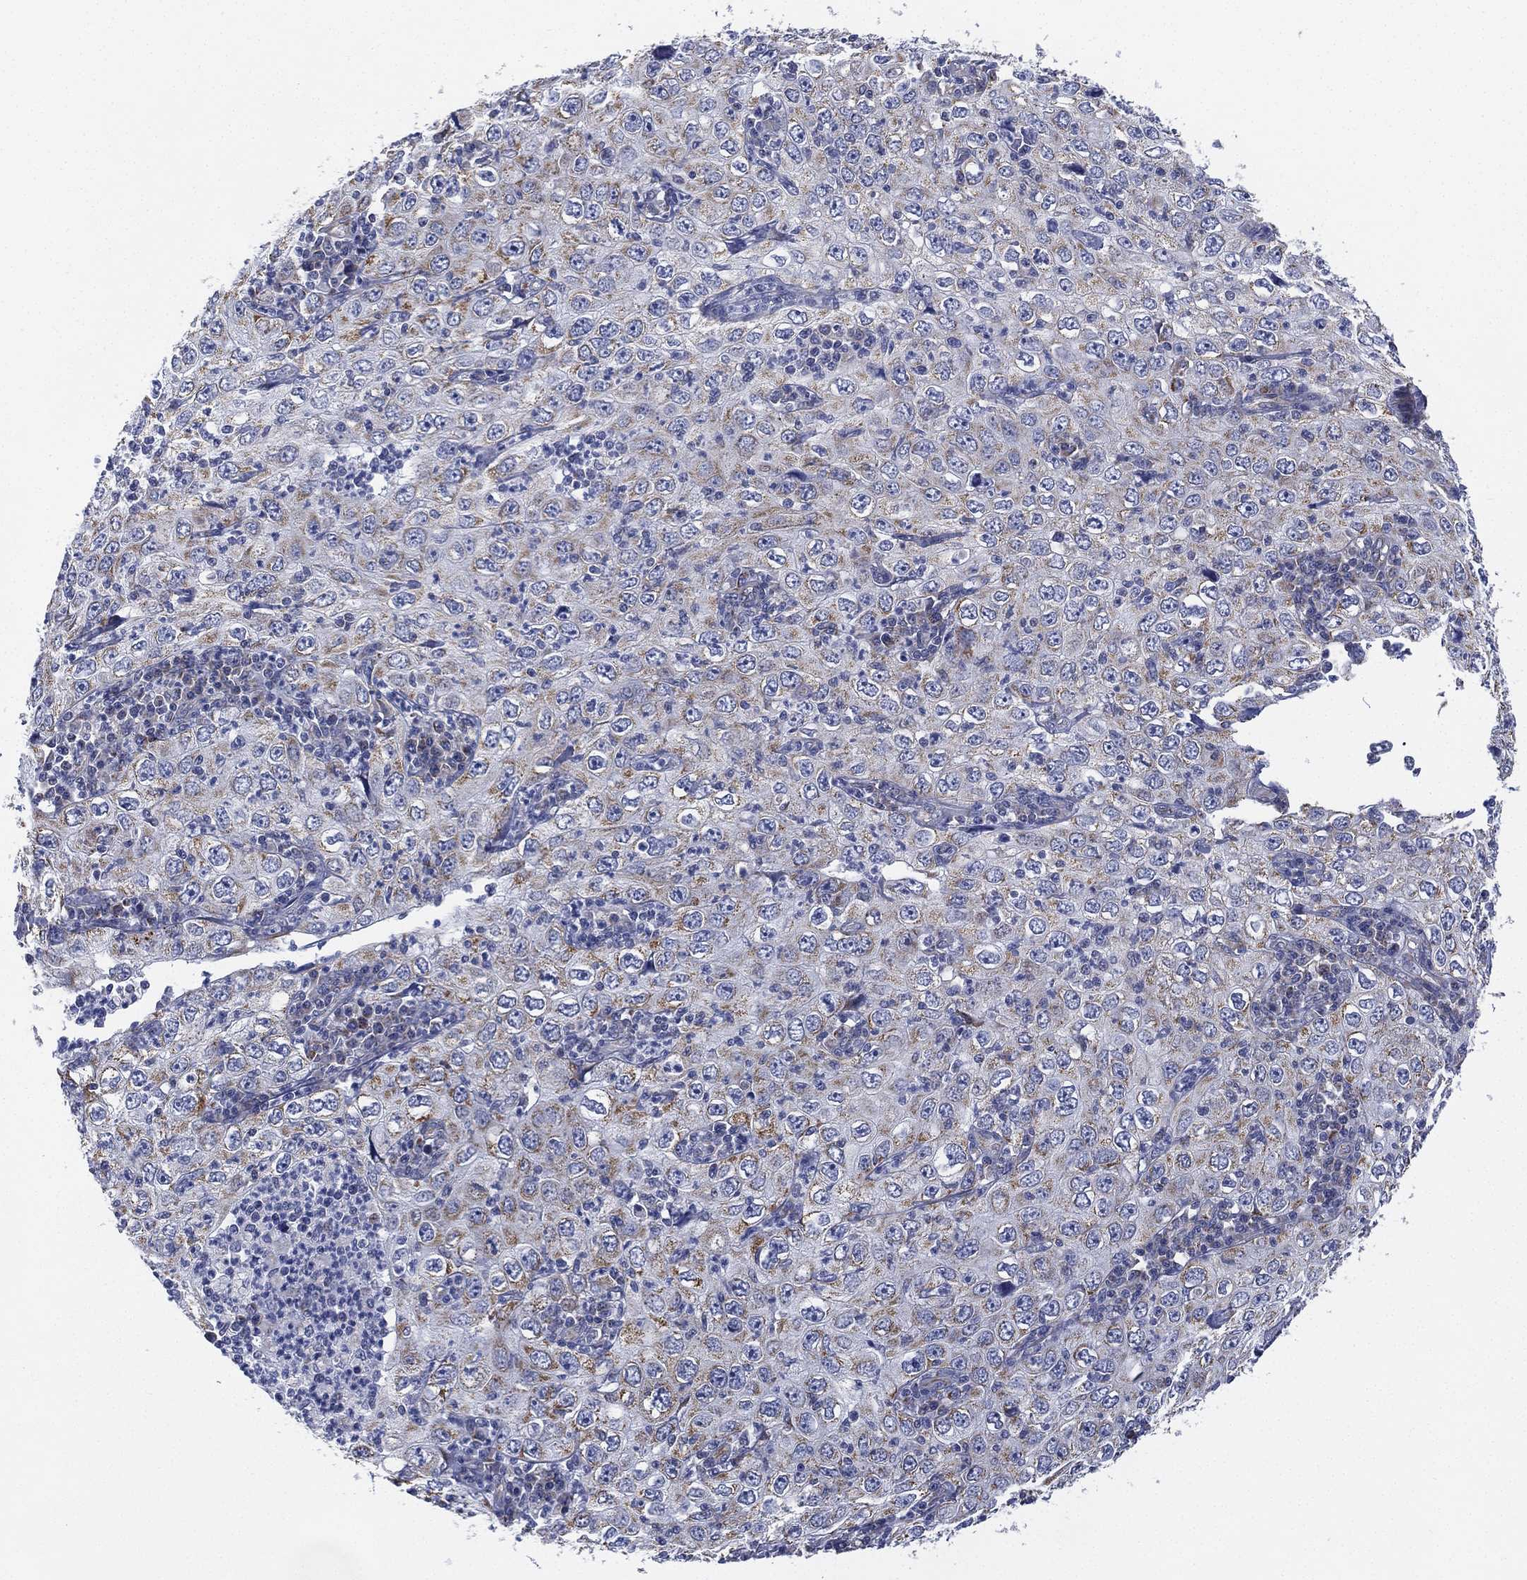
{"staining": {"intensity": "weak", "quantity": "25%-75%", "location": "cytoplasmic/membranous"}, "tissue": "cervical cancer", "cell_type": "Tumor cells", "image_type": "cancer", "snomed": [{"axis": "morphology", "description": "Squamous cell carcinoma, NOS"}, {"axis": "topography", "description": "Cervix"}], "caption": "About 25%-75% of tumor cells in cervical cancer display weak cytoplasmic/membranous protein staining as visualized by brown immunohistochemical staining.", "gene": "INA", "patient": {"sex": "female", "age": 24}}